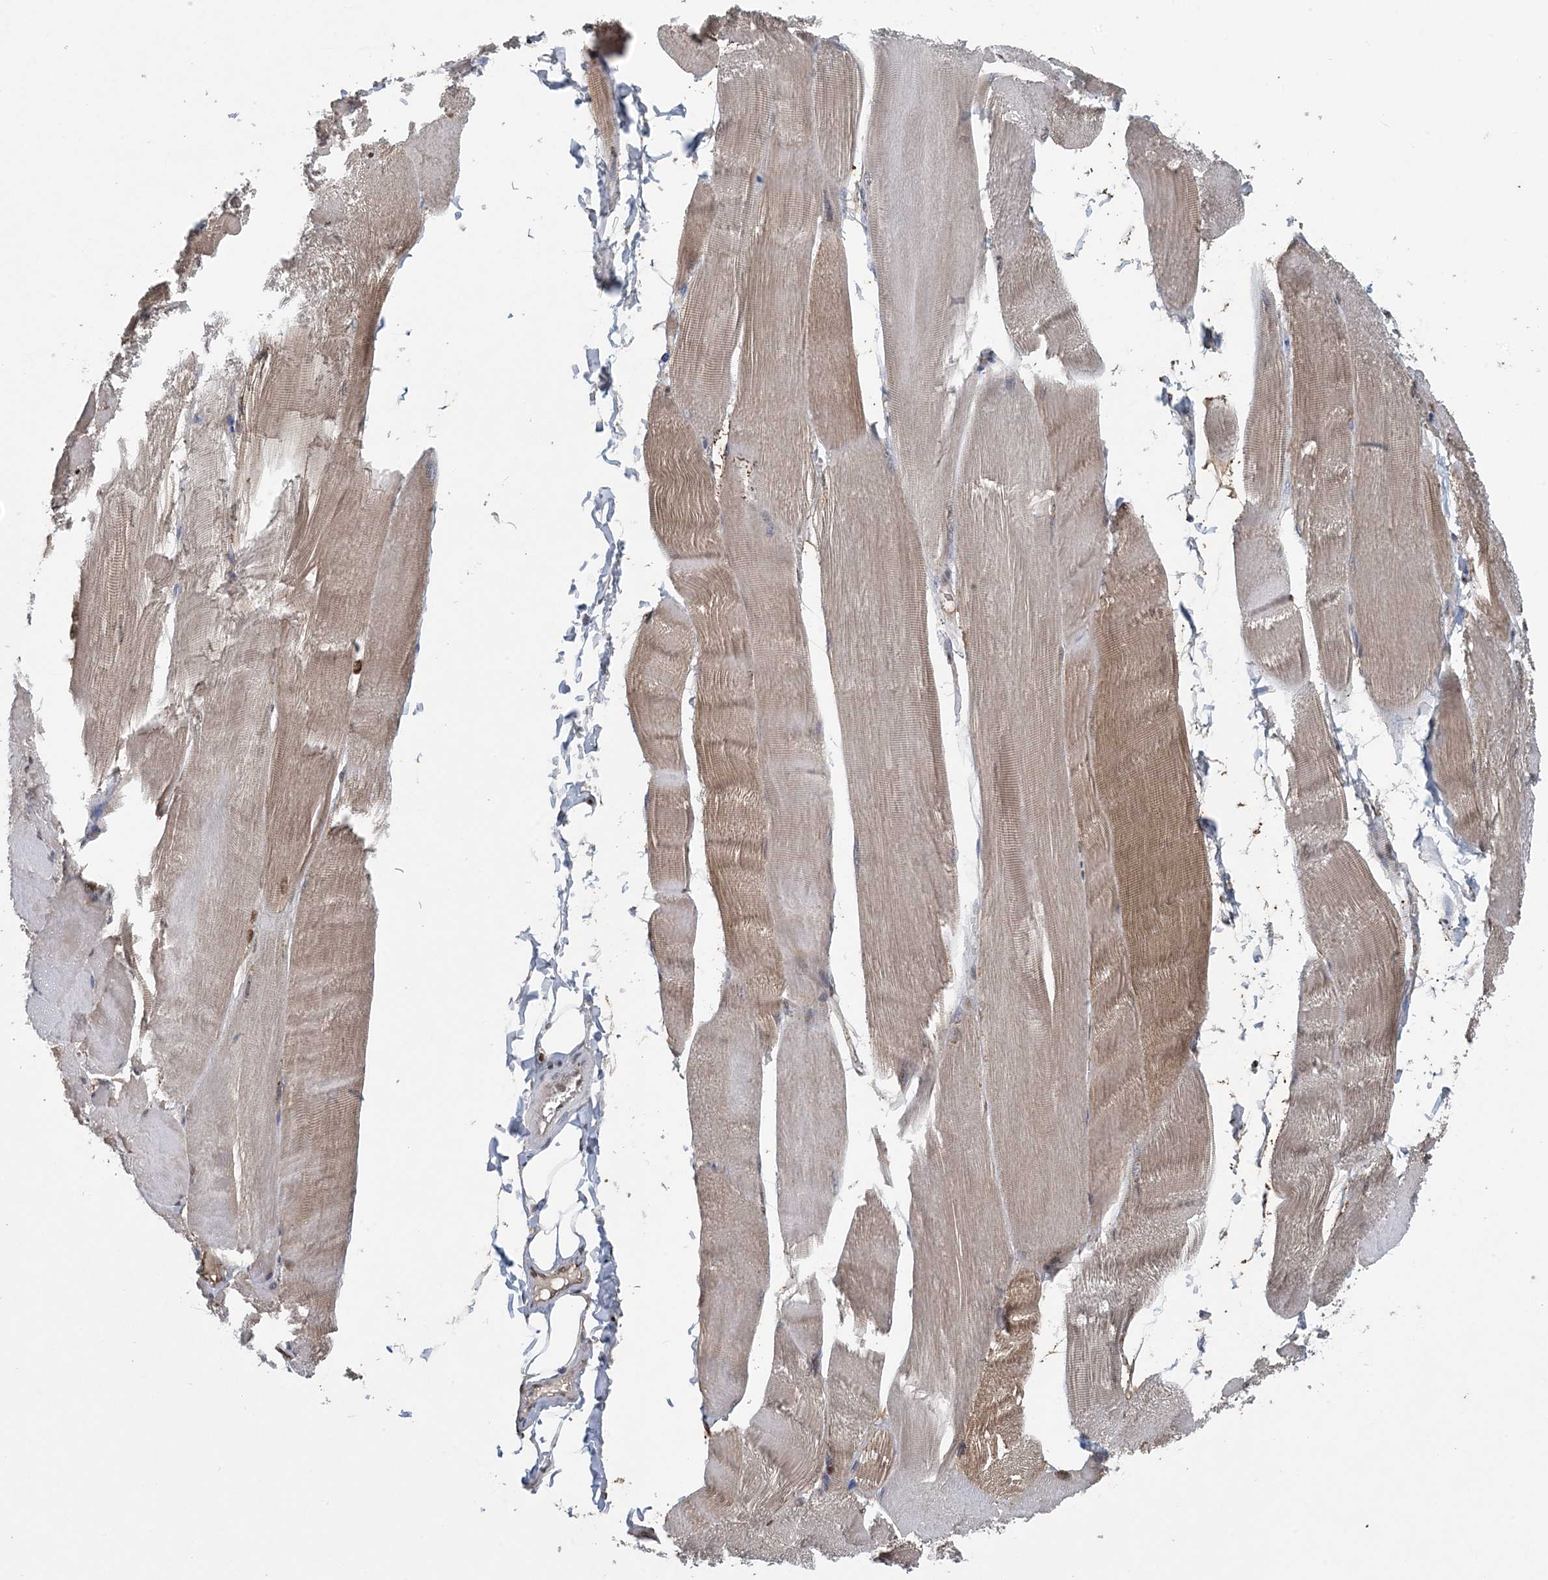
{"staining": {"intensity": "moderate", "quantity": "25%-75%", "location": "cytoplasmic/membranous,nuclear"}, "tissue": "skeletal muscle", "cell_type": "Myocytes", "image_type": "normal", "snomed": [{"axis": "morphology", "description": "Normal tissue, NOS"}, {"axis": "morphology", "description": "Basal cell carcinoma"}, {"axis": "topography", "description": "Skeletal muscle"}], "caption": "Protein expression analysis of normal human skeletal muscle reveals moderate cytoplasmic/membranous,nuclear positivity in about 25%-75% of myocytes.", "gene": "HIKESHI", "patient": {"sex": "female", "age": 64}}